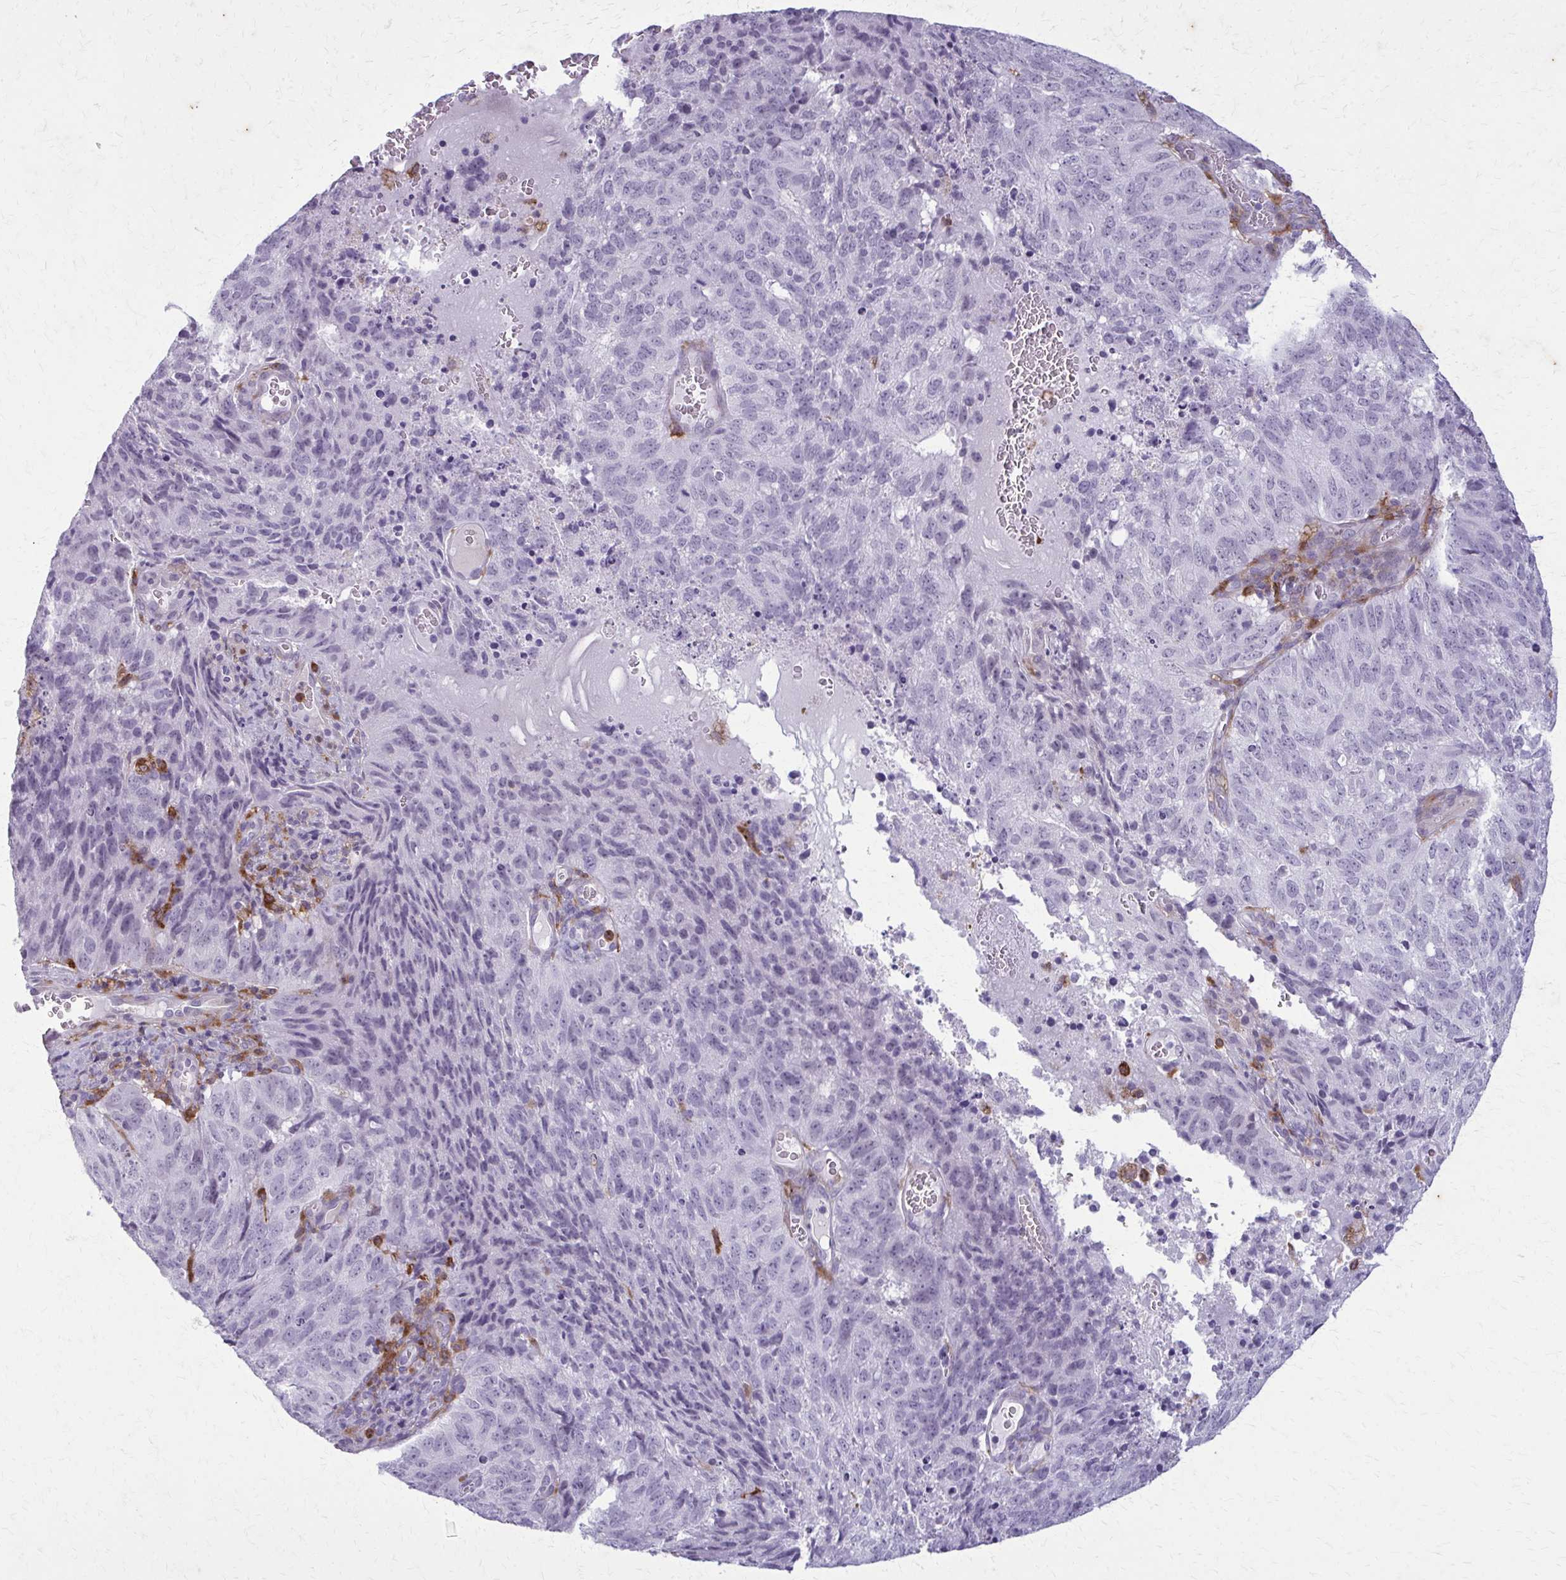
{"staining": {"intensity": "negative", "quantity": "none", "location": "none"}, "tissue": "cervical cancer", "cell_type": "Tumor cells", "image_type": "cancer", "snomed": [{"axis": "morphology", "description": "Adenocarcinoma, NOS"}, {"axis": "topography", "description": "Cervix"}], "caption": "IHC photomicrograph of adenocarcinoma (cervical) stained for a protein (brown), which demonstrates no expression in tumor cells.", "gene": "CARD9", "patient": {"sex": "female", "age": 38}}